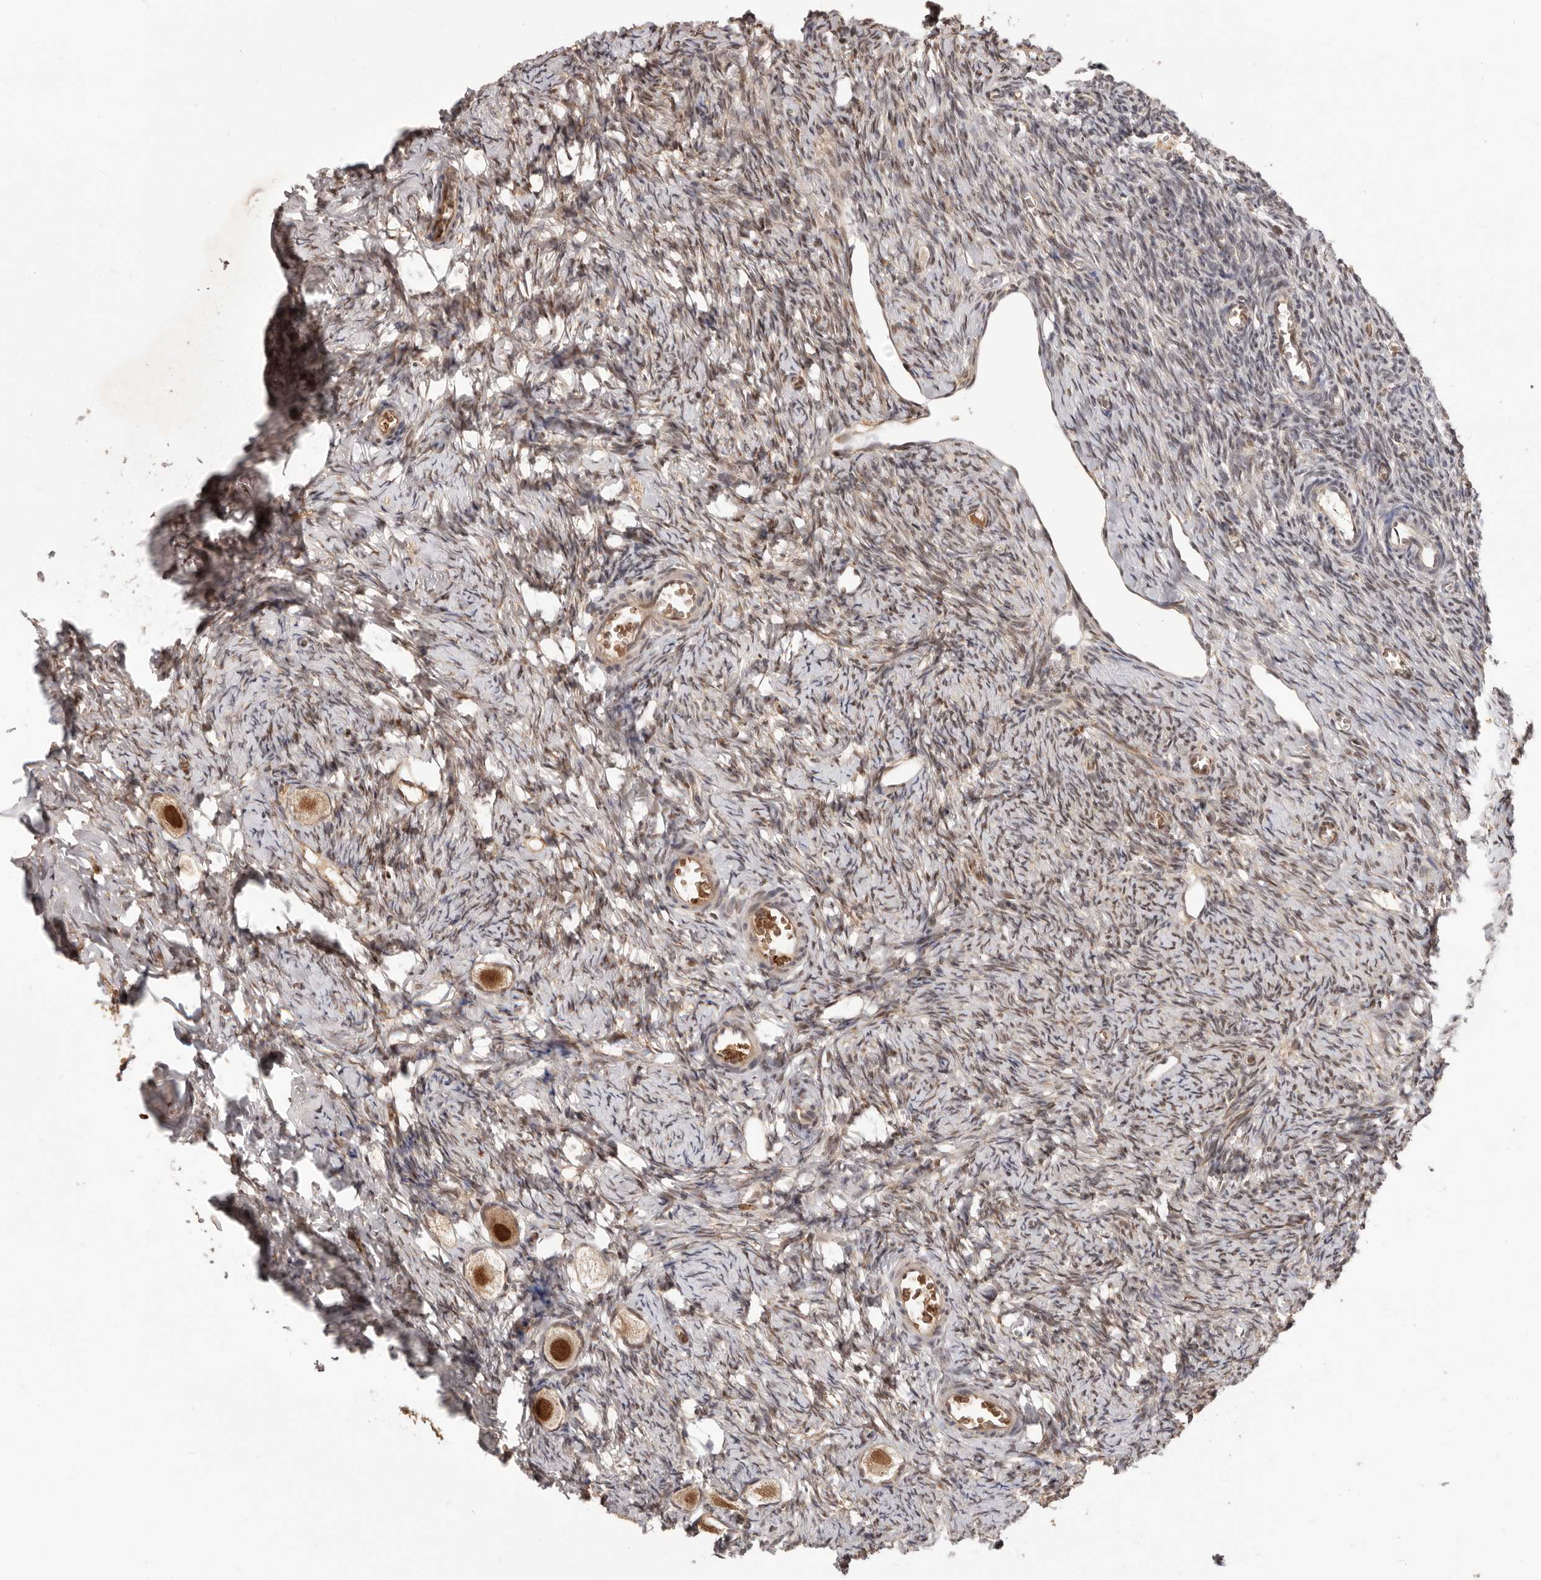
{"staining": {"intensity": "strong", "quantity": ">75%", "location": "cytoplasmic/membranous,nuclear"}, "tissue": "ovary", "cell_type": "Follicle cells", "image_type": "normal", "snomed": [{"axis": "morphology", "description": "Normal tissue, NOS"}, {"axis": "topography", "description": "Ovary"}], "caption": "Follicle cells reveal high levels of strong cytoplasmic/membranous,nuclear positivity in about >75% of cells in unremarkable ovary. The protein is stained brown, and the nuclei are stained in blue (DAB IHC with brightfield microscopy, high magnification).", "gene": "NCOA3", "patient": {"sex": "female", "age": 27}}